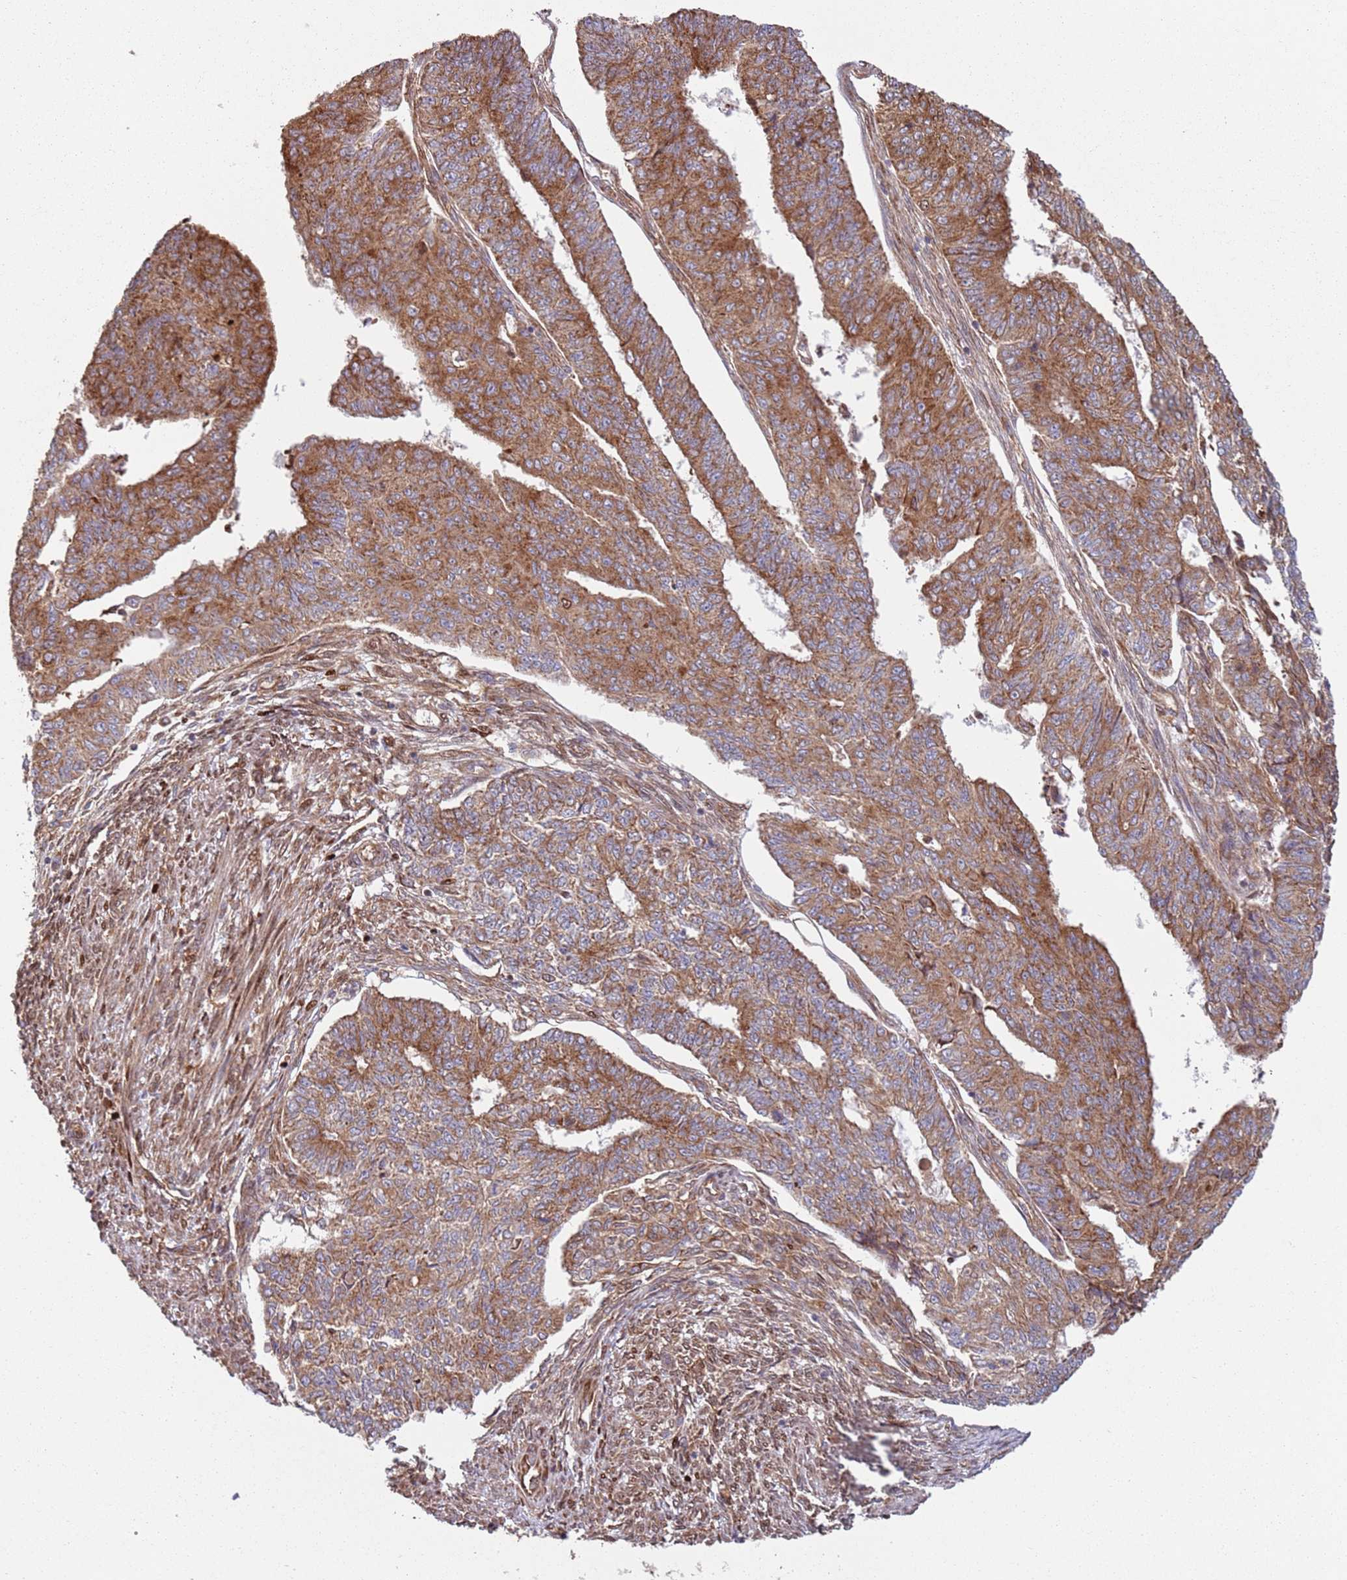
{"staining": {"intensity": "strong", "quantity": ">75%", "location": "cytoplasmic/membranous"}, "tissue": "endometrial cancer", "cell_type": "Tumor cells", "image_type": "cancer", "snomed": [{"axis": "morphology", "description": "Adenocarcinoma, NOS"}, {"axis": "topography", "description": "Endometrium"}], "caption": "Endometrial cancer (adenocarcinoma) stained with DAB (3,3'-diaminobenzidine) IHC reveals high levels of strong cytoplasmic/membranous expression in about >75% of tumor cells.", "gene": "HNRNPLL", "patient": {"sex": "female", "age": 32}}